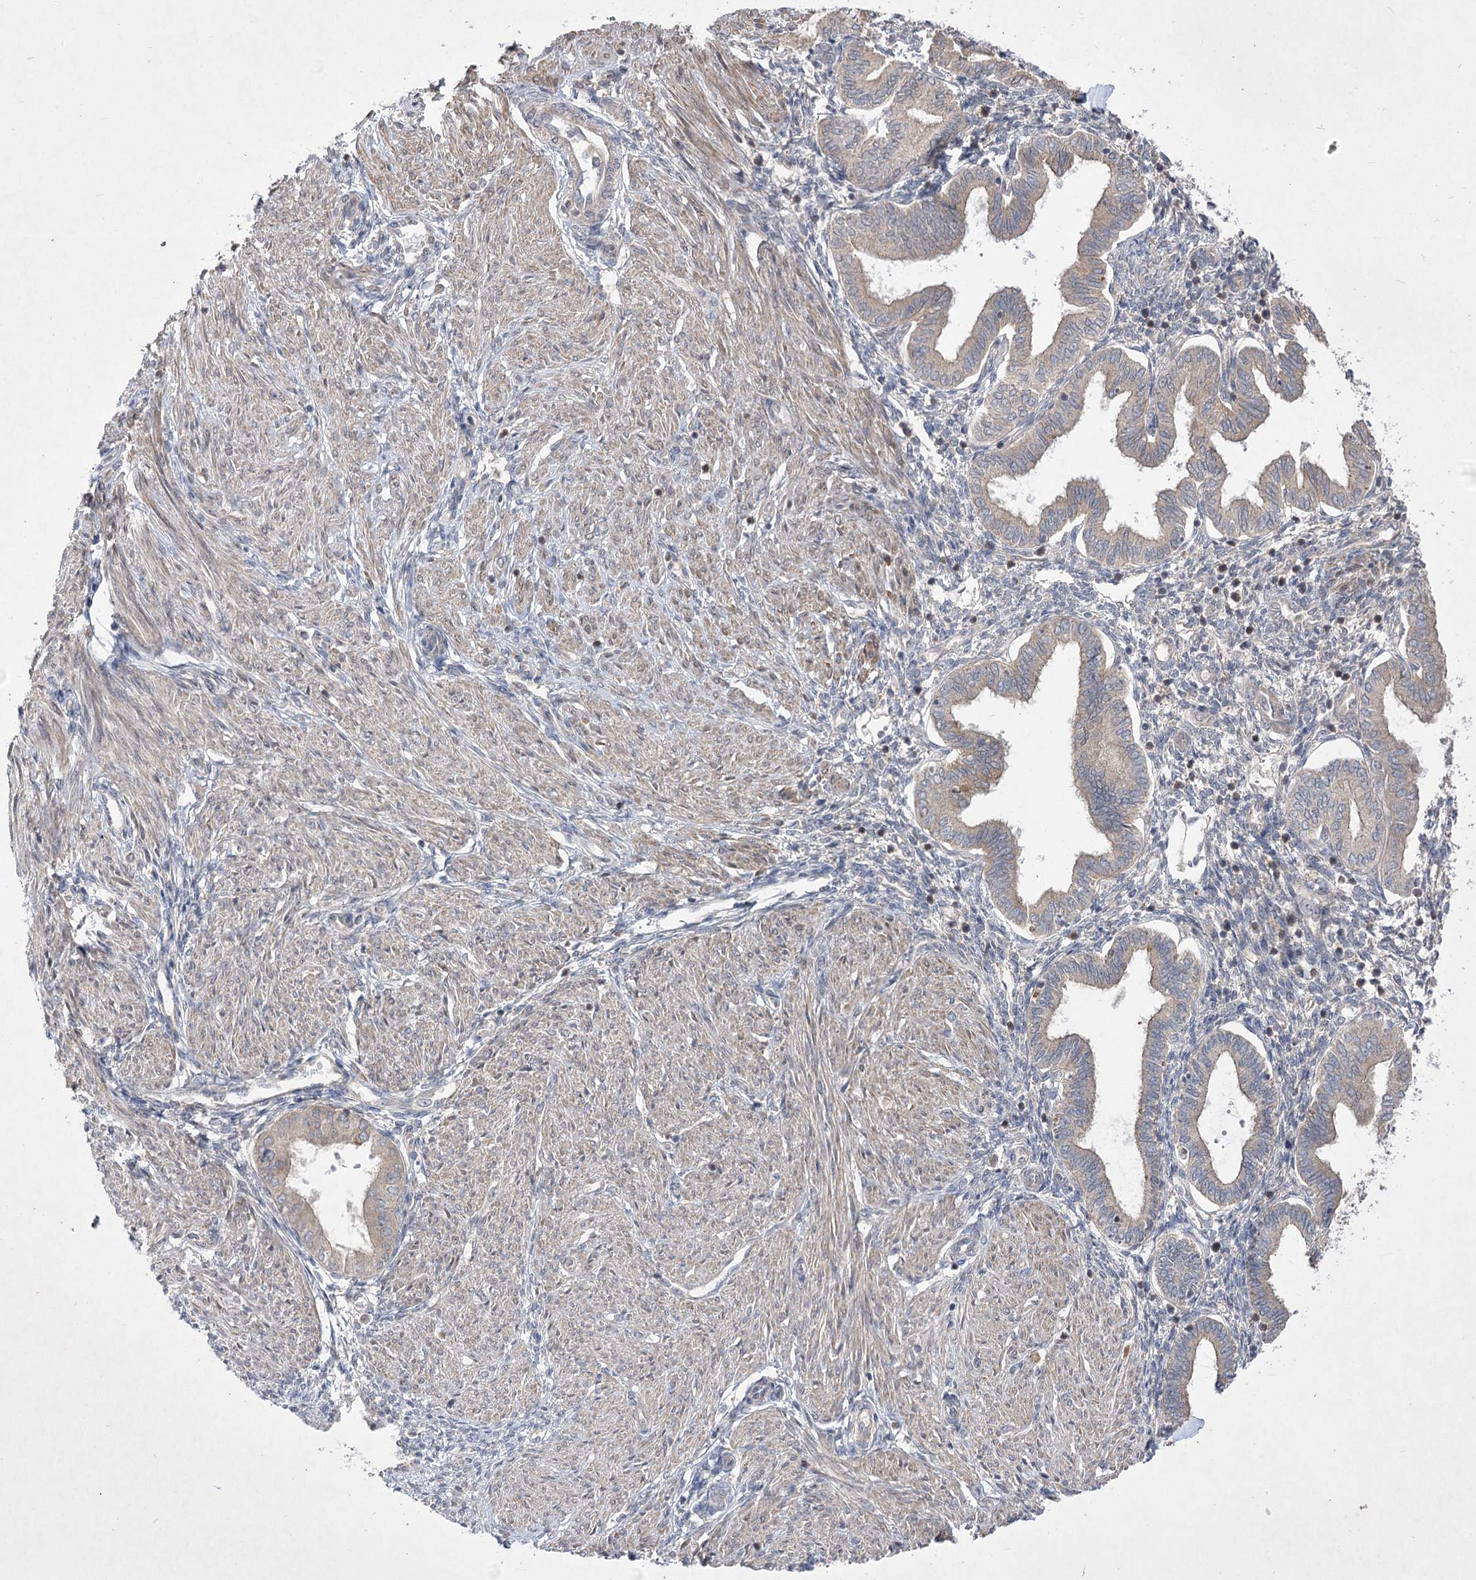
{"staining": {"intensity": "weak", "quantity": "<25%", "location": "cytoplasmic/membranous"}, "tissue": "endometrium", "cell_type": "Cells in endometrial stroma", "image_type": "normal", "snomed": [{"axis": "morphology", "description": "Normal tissue, NOS"}, {"axis": "topography", "description": "Endometrium"}], "caption": "An image of endometrium stained for a protein reveals no brown staining in cells in endometrial stroma. (DAB immunohistochemistry (IHC) with hematoxylin counter stain).", "gene": "HELT", "patient": {"sex": "female", "age": 53}}